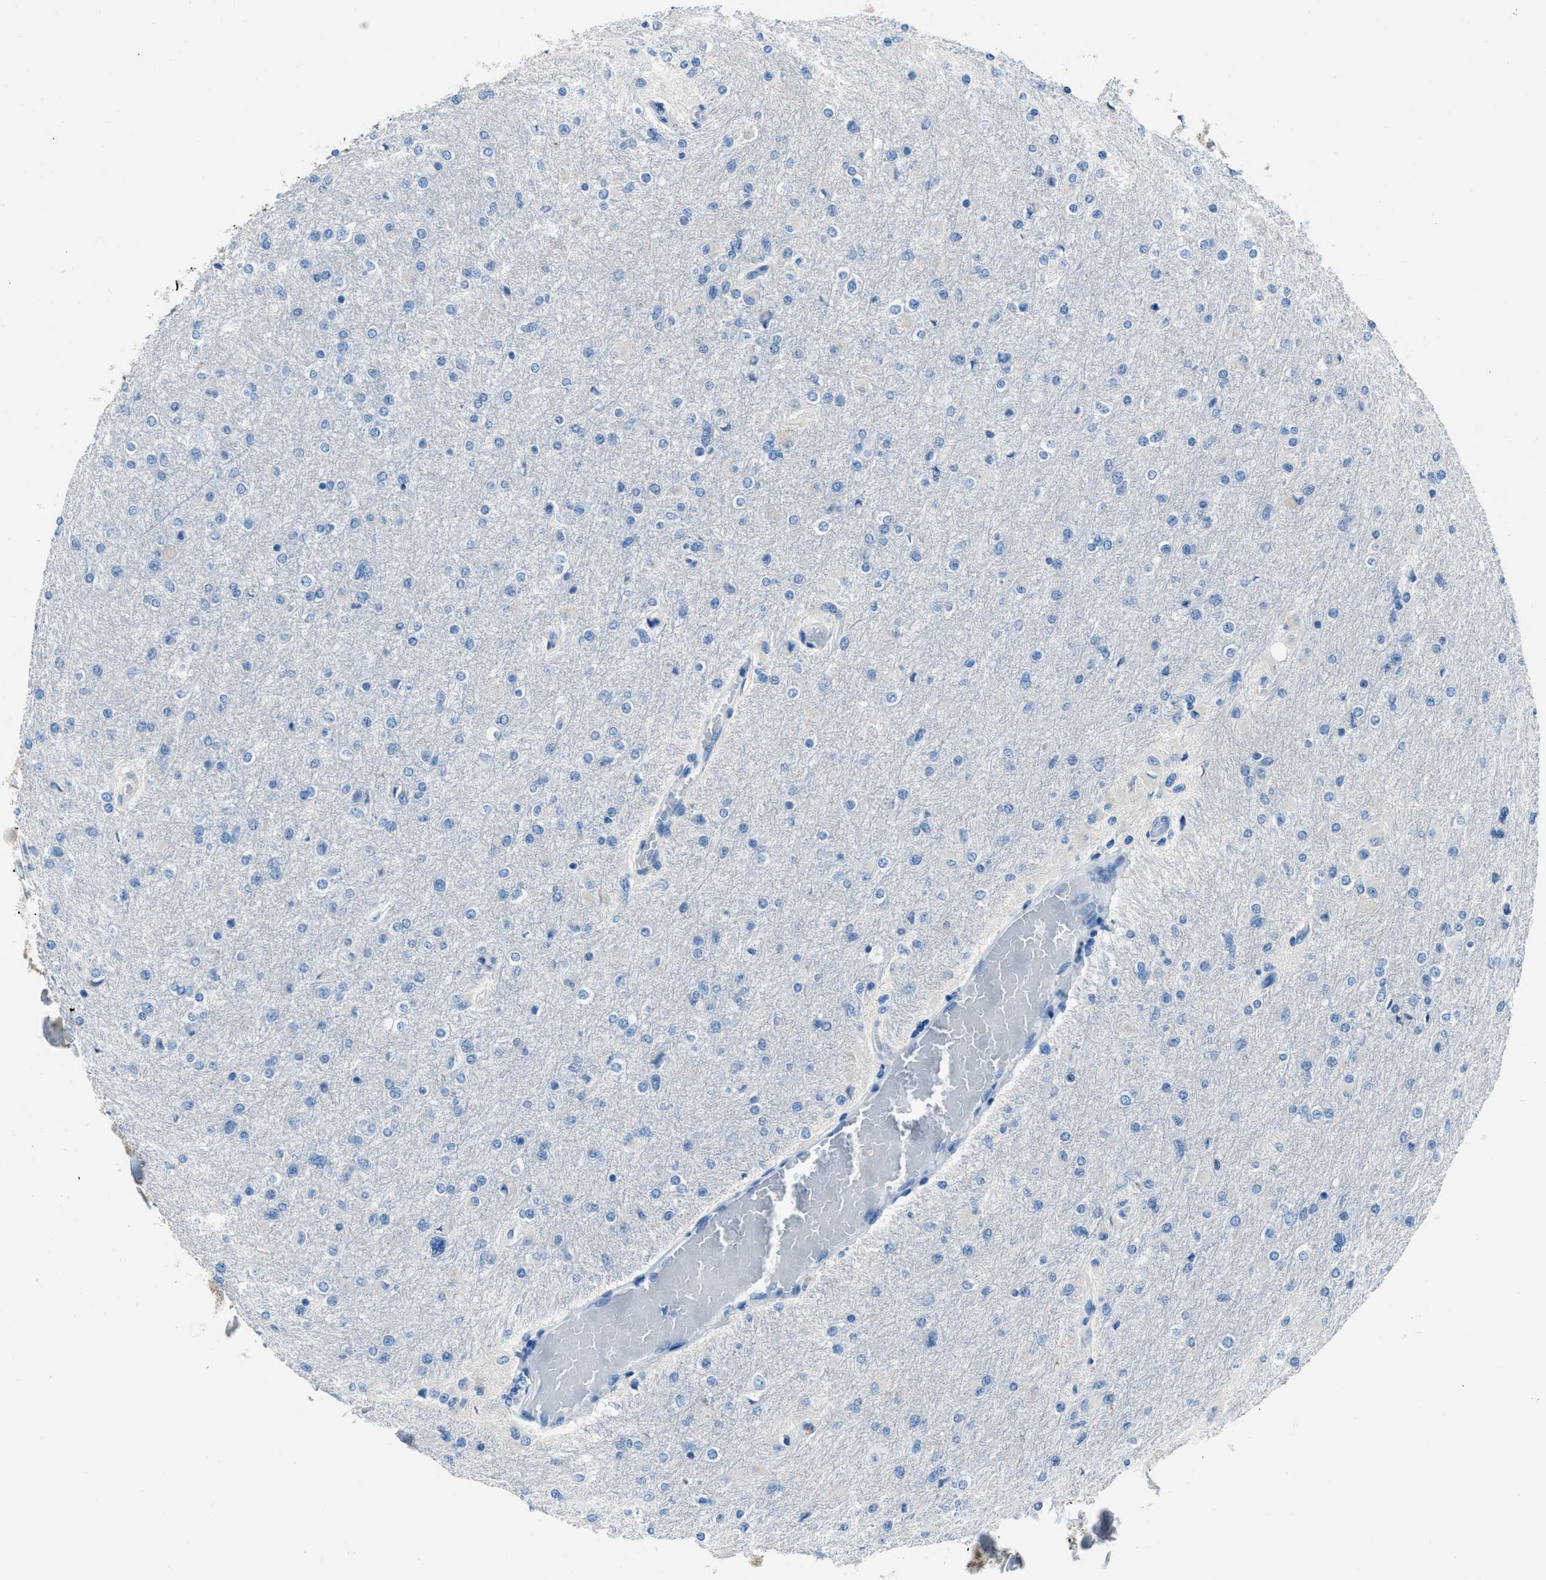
{"staining": {"intensity": "negative", "quantity": "none", "location": "none"}, "tissue": "glioma", "cell_type": "Tumor cells", "image_type": "cancer", "snomed": [{"axis": "morphology", "description": "Glioma, malignant, High grade"}, {"axis": "topography", "description": "Cerebral cortex"}], "caption": "This is an immunohistochemistry micrograph of glioma. There is no expression in tumor cells.", "gene": "AMACR", "patient": {"sex": "female", "age": 36}}